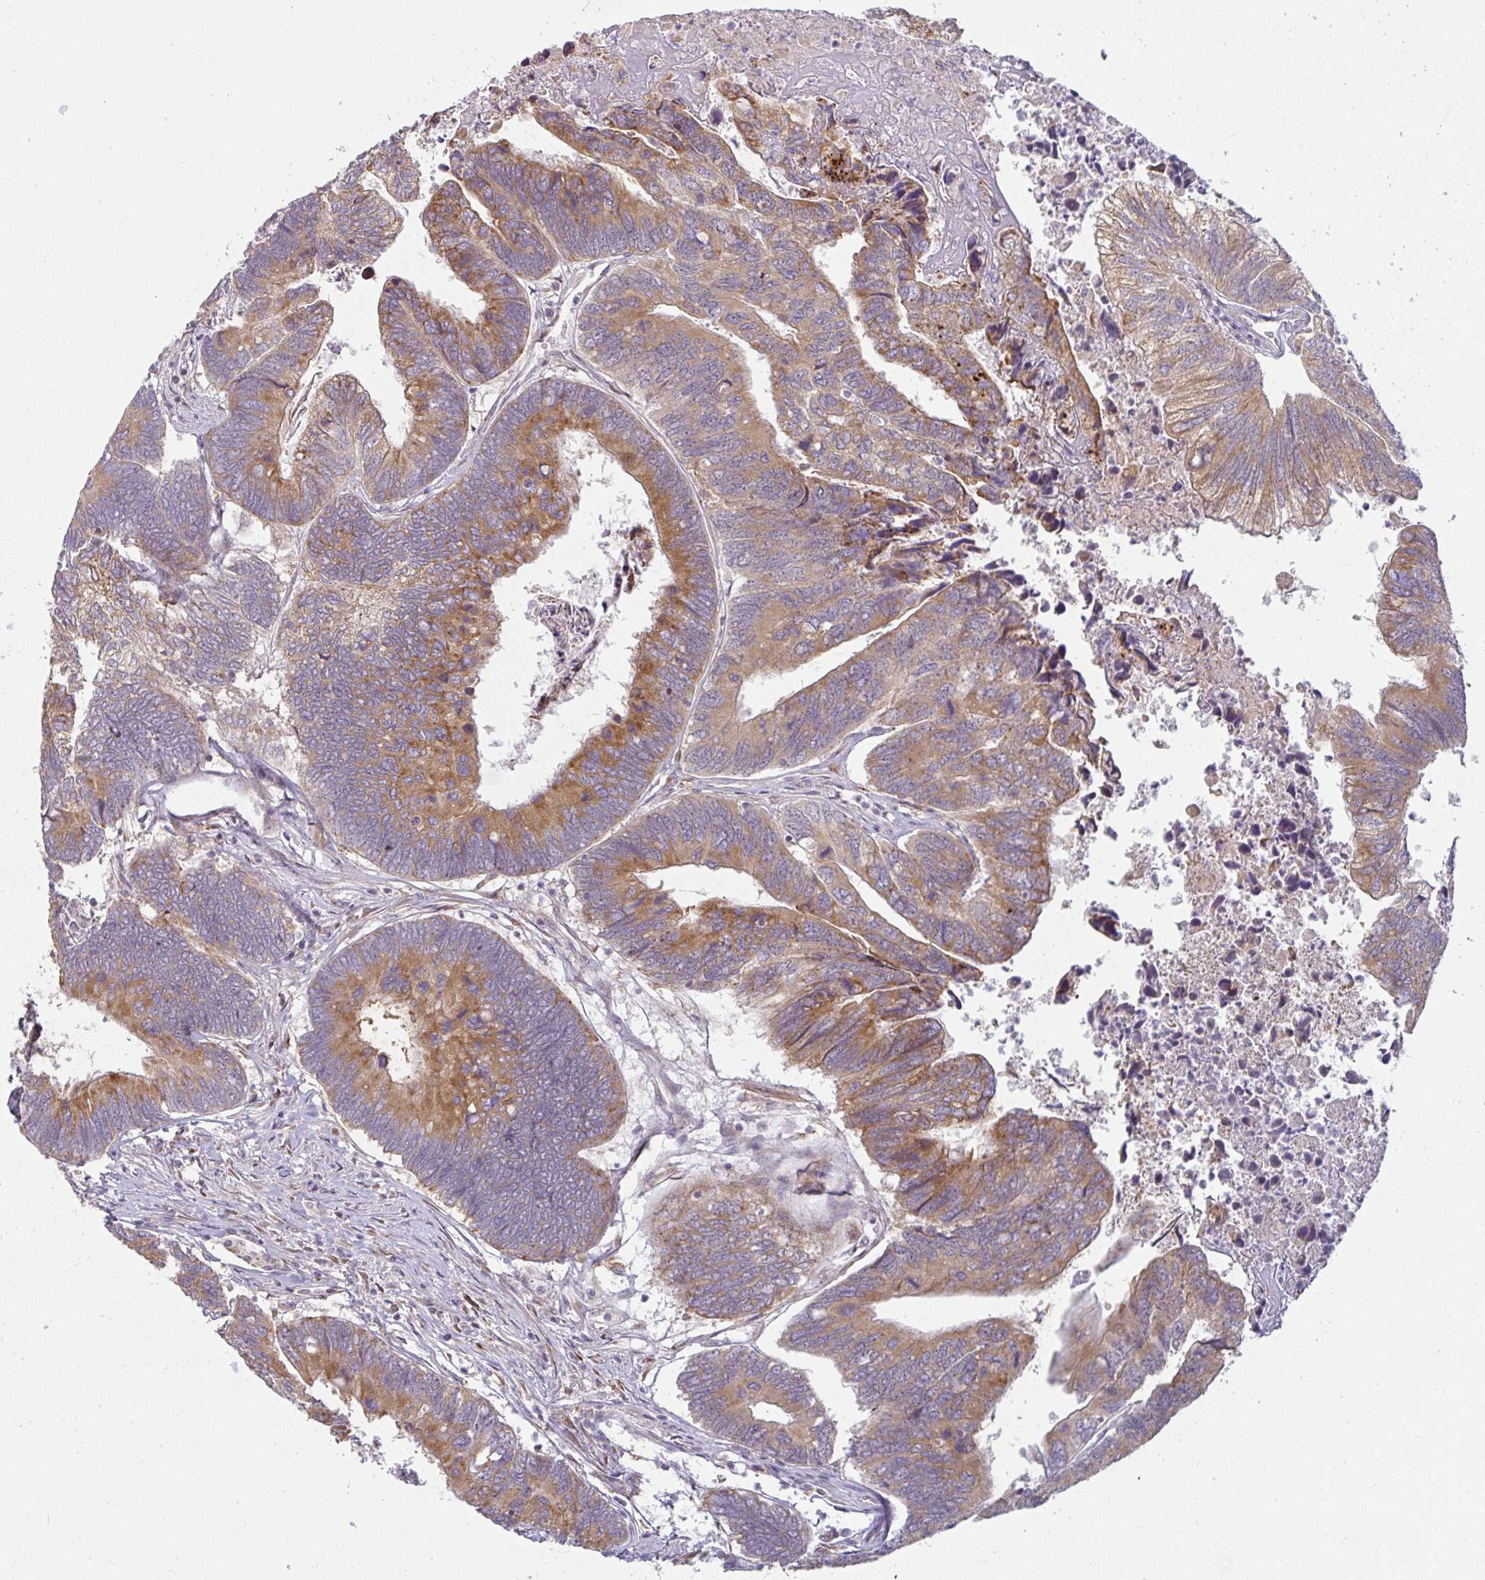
{"staining": {"intensity": "moderate", "quantity": ">75%", "location": "cytoplasmic/membranous"}, "tissue": "colorectal cancer", "cell_type": "Tumor cells", "image_type": "cancer", "snomed": [{"axis": "morphology", "description": "Adenocarcinoma, NOS"}, {"axis": "topography", "description": "Colon"}], "caption": "Colorectal cancer (adenocarcinoma) stained with immunohistochemistry demonstrates moderate cytoplasmic/membranous positivity in approximately >75% of tumor cells. Nuclei are stained in blue.", "gene": "MOB1A", "patient": {"sex": "female", "age": 67}}